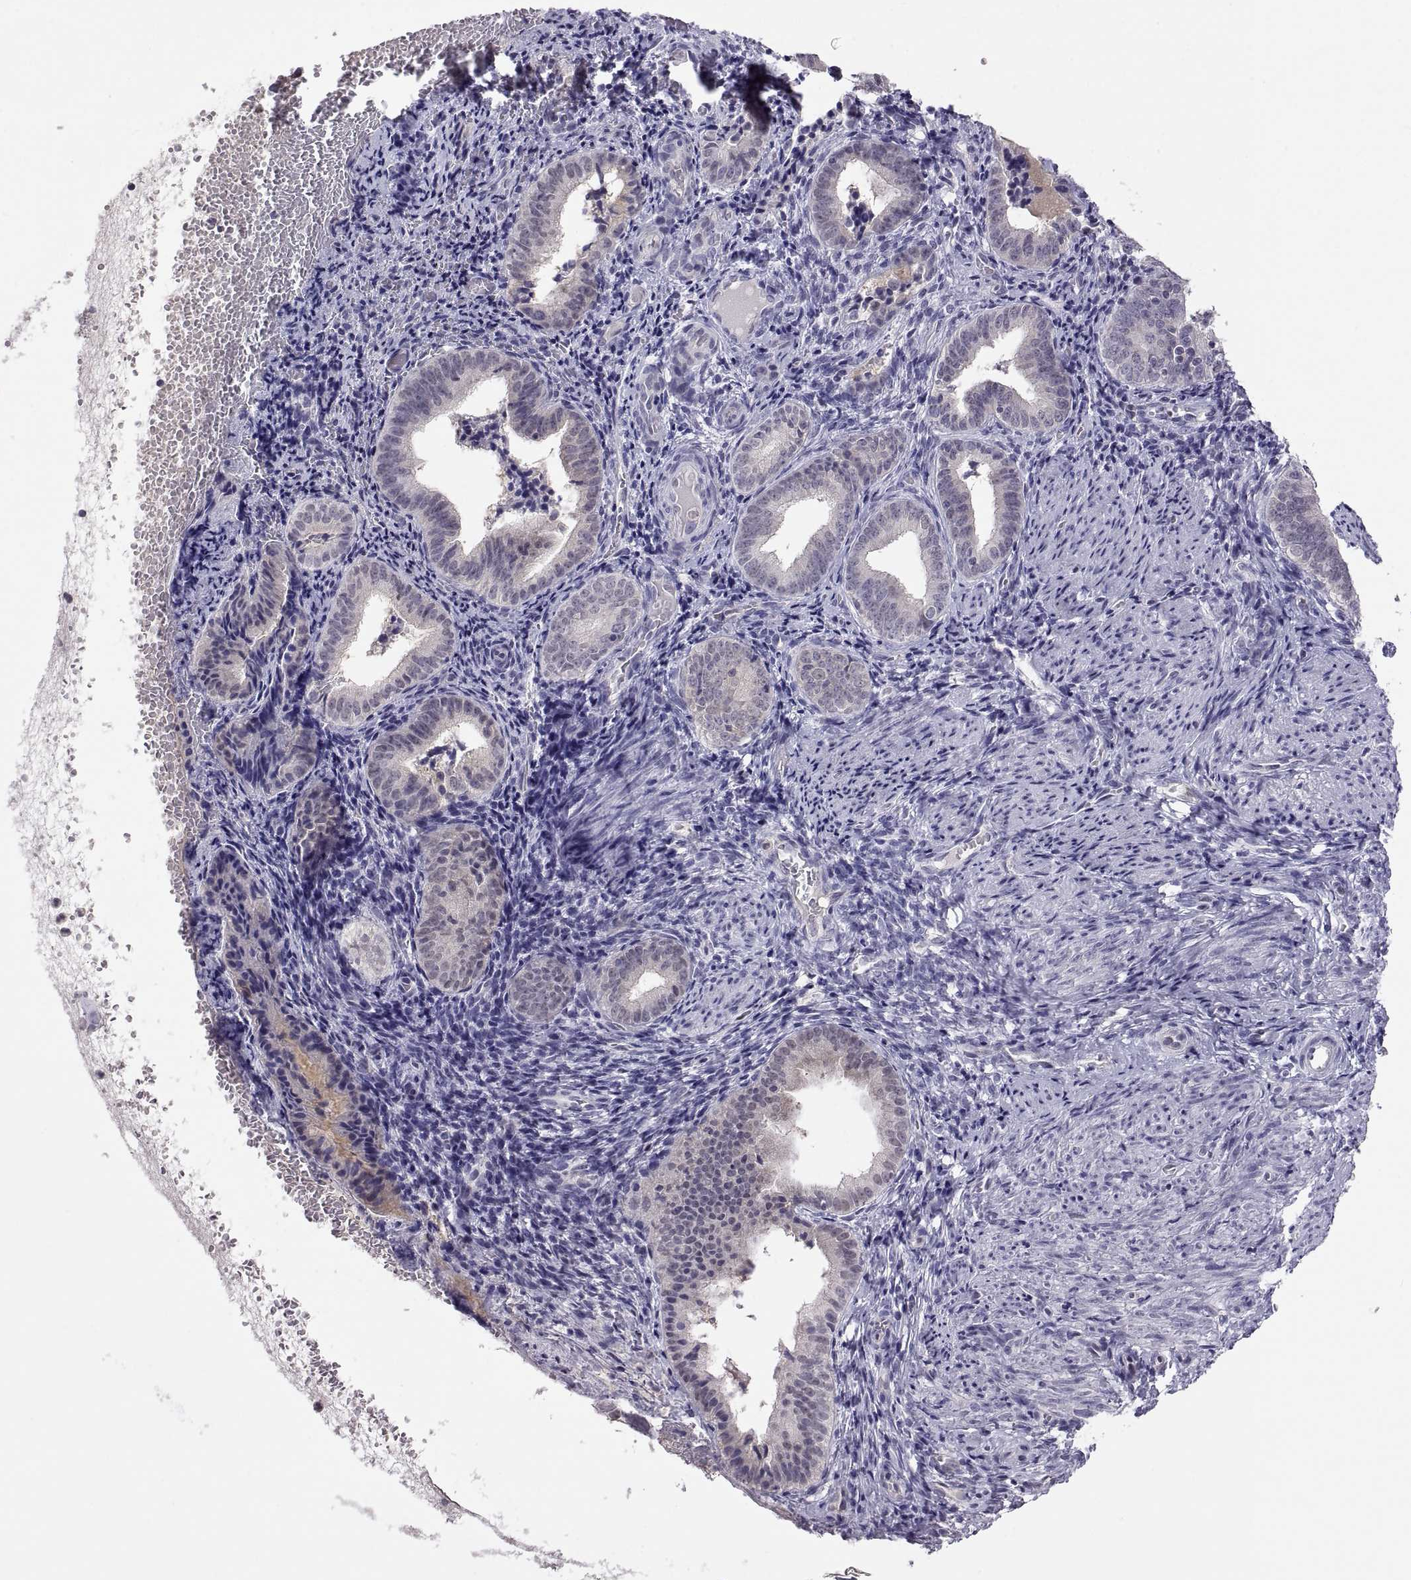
{"staining": {"intensity": "negative", "quantity": "none", "location": "none"}, "tissue": "endometrium", "cell_type": "Cells in endometrial stroma", "image_type": "normal", "snomed": [{"axis": "morphology", "description": "Normal tissue, NOS"}, {"axis": "topography", "description": "Endometrium"}], "caption": "IHC of unremarkable human endometrium displays no expression in cells in endometrial stroma. (DAB (3,3'-diaminobenzidine) IHC with hematoxylin counter stain).", "gene": "FGF9", "patient": {"sex": "female", "age": 42}}